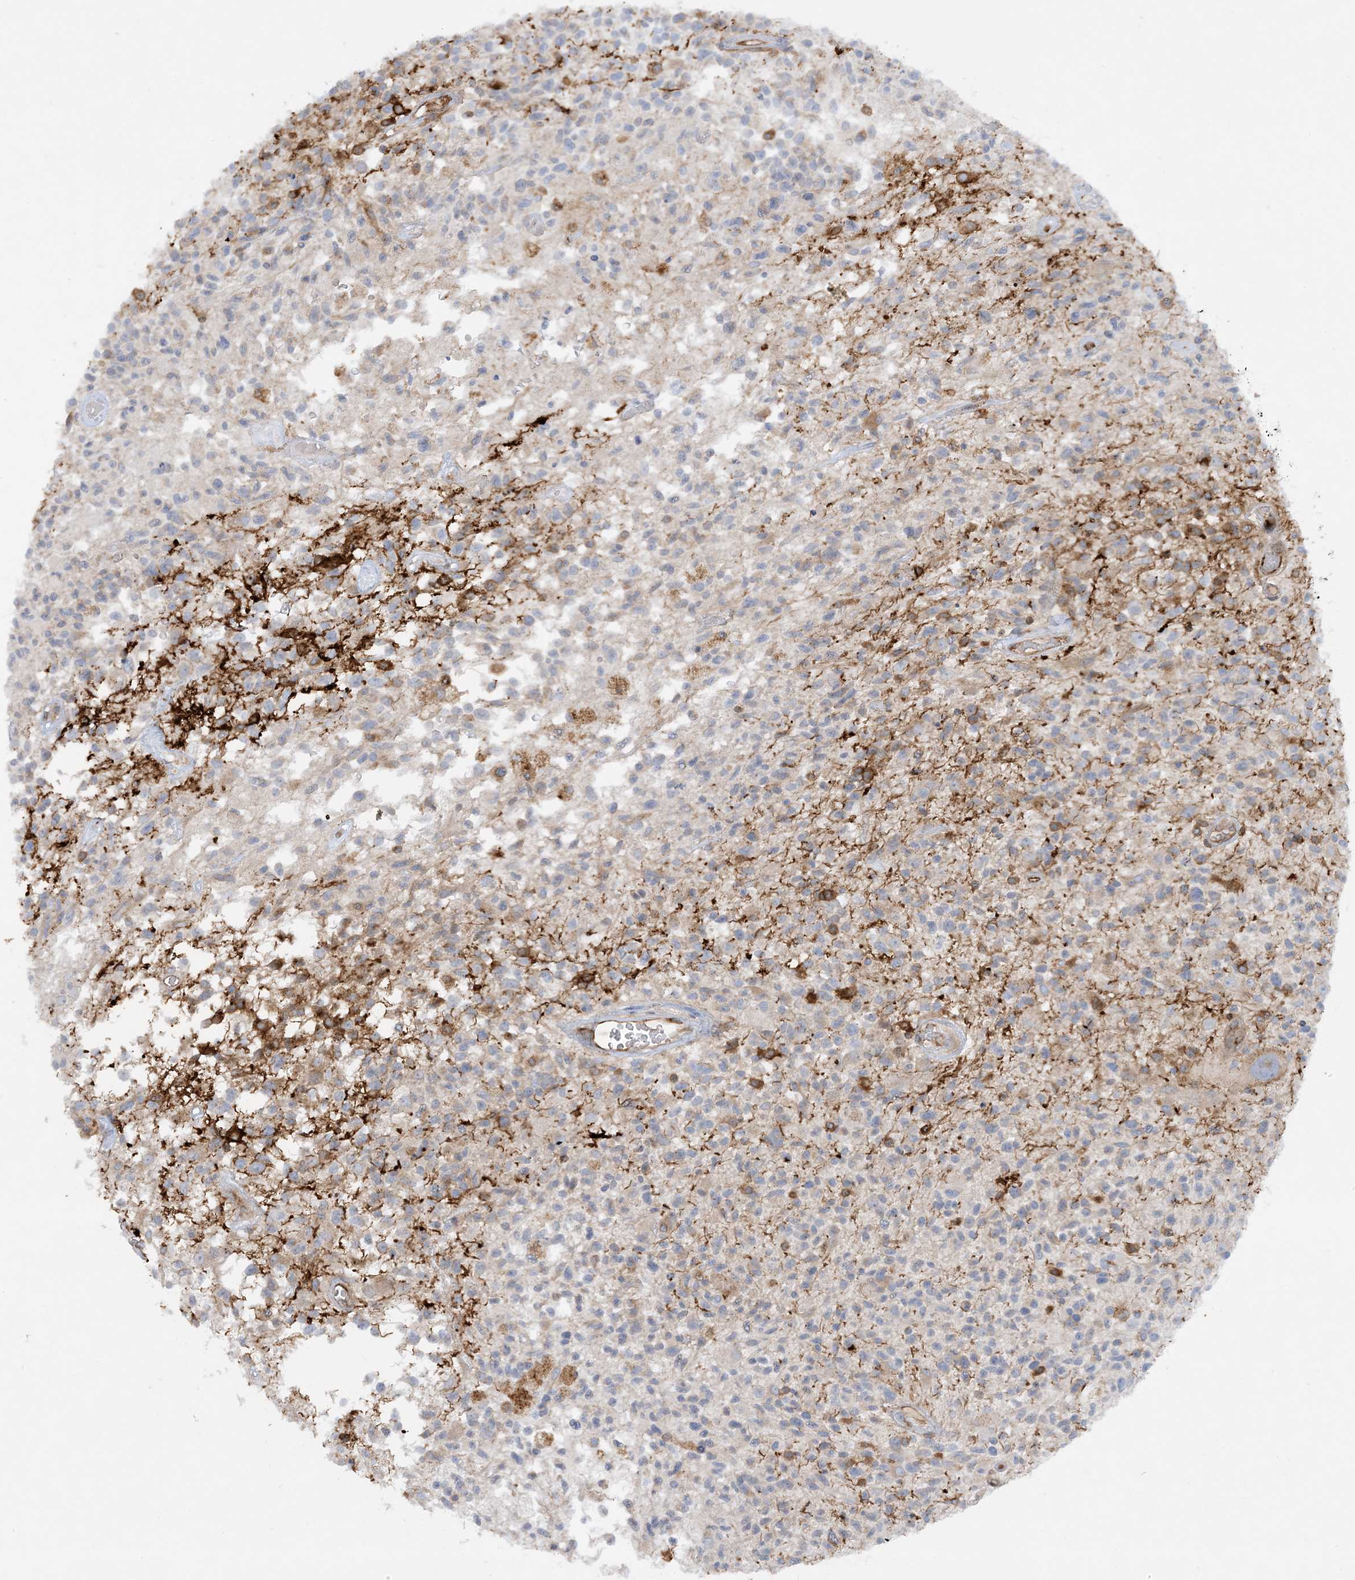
{"staining": {"intensity": "weak", "quantity": "<25%", "location": "cytoplasmic/membranous"}, "tissue": "glioma", "cell_type": "Tumor cells", "image_type": "cancer", "snomed": [{"axis": "morphology", "description": "Glioma, malignant, High grade"}, {"axis": "morphology", "description": "Glioblastoma, NOS"}, {"axis": "topography", "description": "Brain"}], "caption": "Protein analysis of glioma demonstrates no significant positivity in tumor cells.", "gene": "HLA-E", "patient": {"sex": "male", "age": 60}}